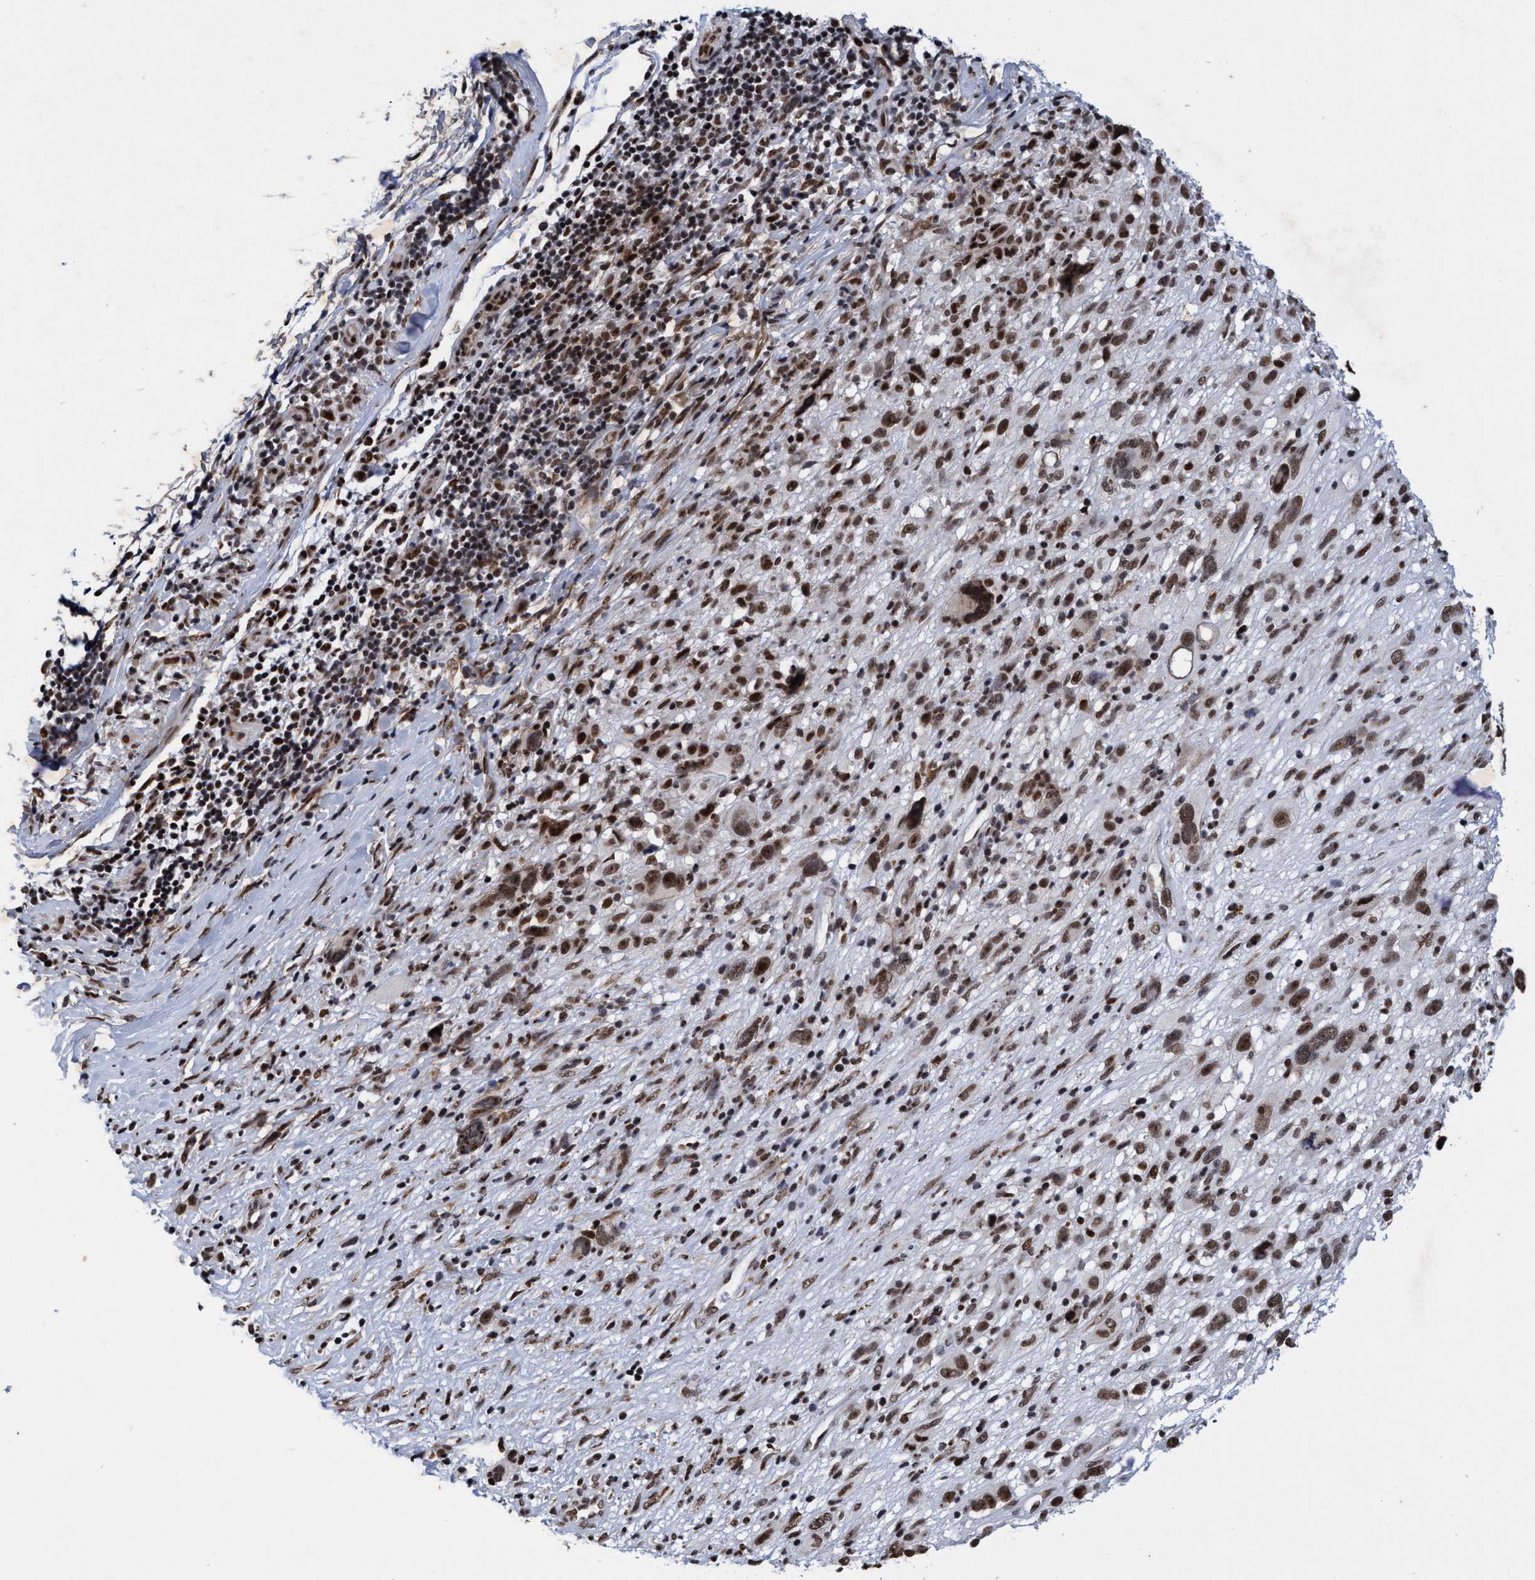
{"staining": {"intensity": "moderate", "quantity": ">75%", "location": "nuclear"}, "tissue": "melanoma", "cell_type": "Tumor cells", "image_type": "cancer", "snomed": [{"axis": "morphology", "description": "Malignant melanoma, NOS"}, {"axis": "topography", "description": "Skin"}], "caption": "Immunohistochemical staining of malignant melanoma exhibits medium levels of moderate nuclear protein staining in approximately >75% of tumor cells.", "gene": "GLT6D1", "patient": {"sex": "female", "age": 55}}